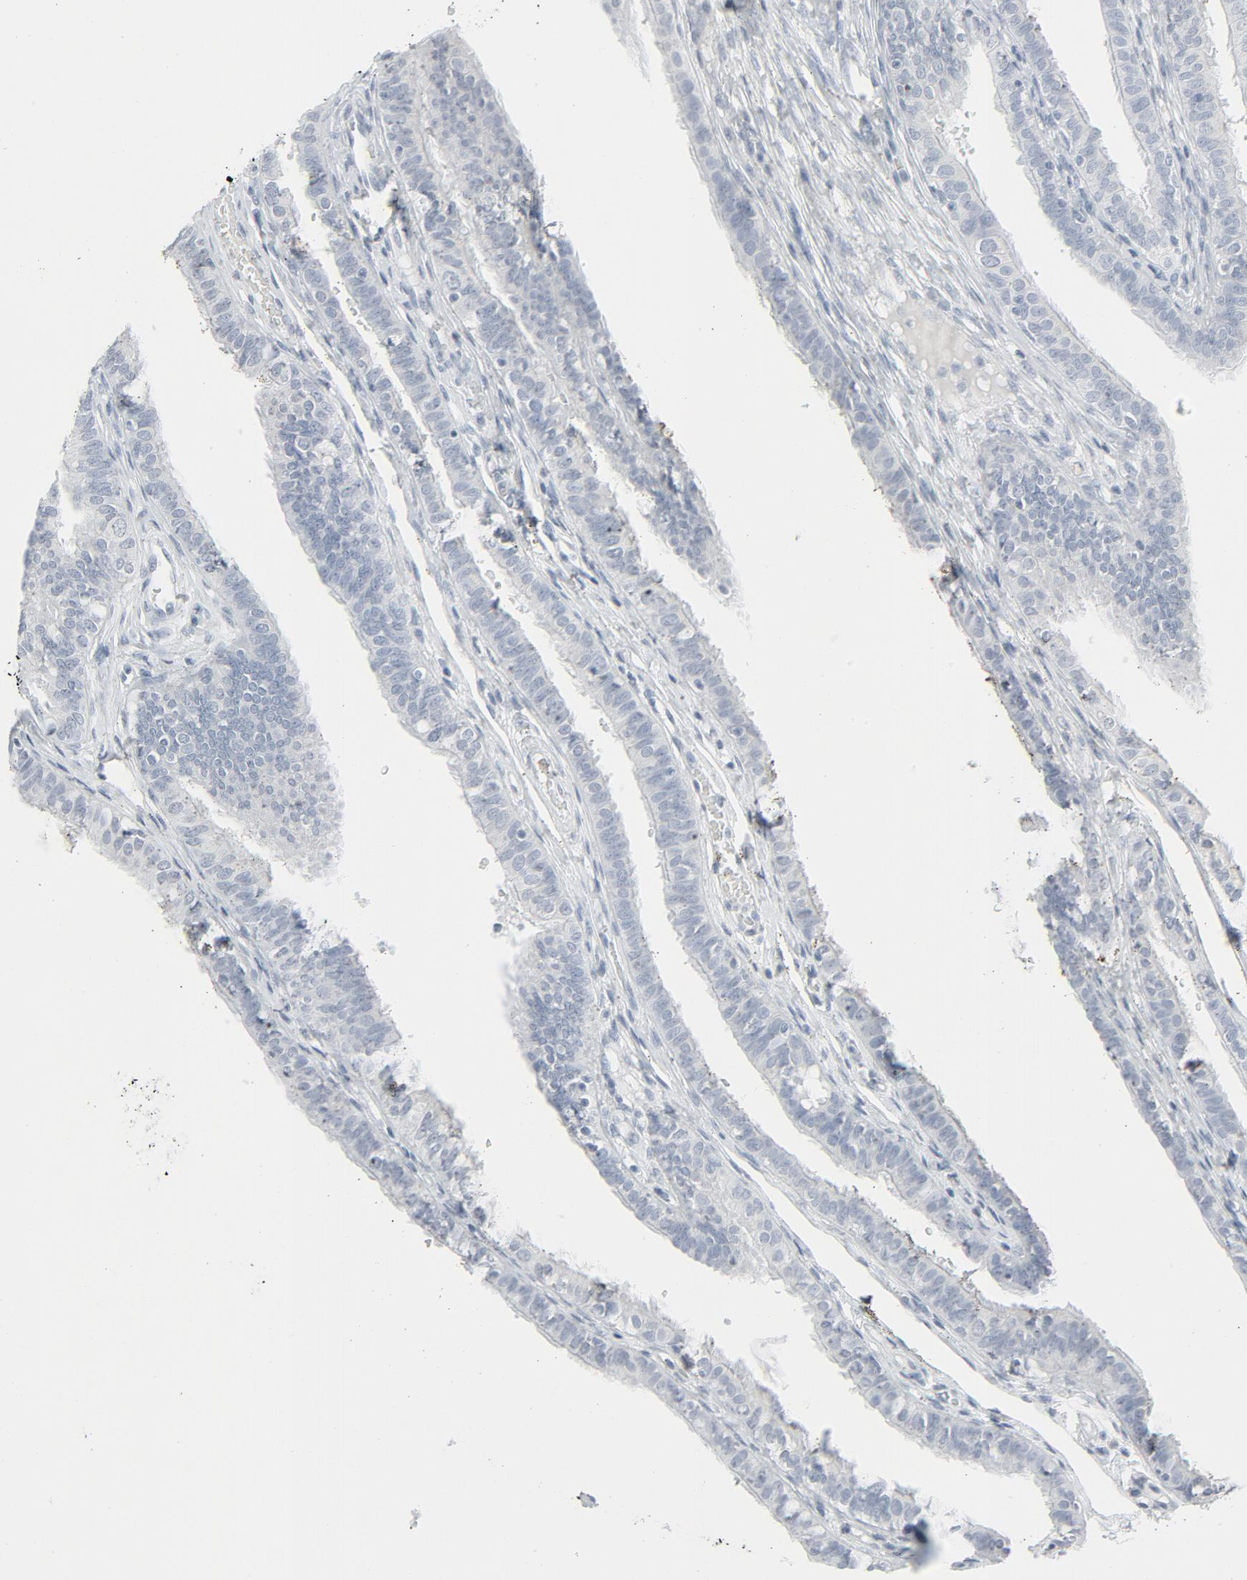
{"staining": {"intensity": "negative", "quantity": "none", "location": "none"}, "tissue": "fallopian tube", "cell_type": "Glandular cells", "image_type": "normal", "snomed": [{"axis": "morphology", "description": "Normal tissue, NOS"}, {"axis": "morphology", "description": "Dermoid, NOS"}, {"axis": "topography", "description": "Fallopian tube"}], "caption": "Glandular cells are negative for protein expression in normal human fallopian tube. (IHC, brightfield microscopy, high magnification).", "gene": "FGFR3", "patient": {"sex": "female", "age": 33}}